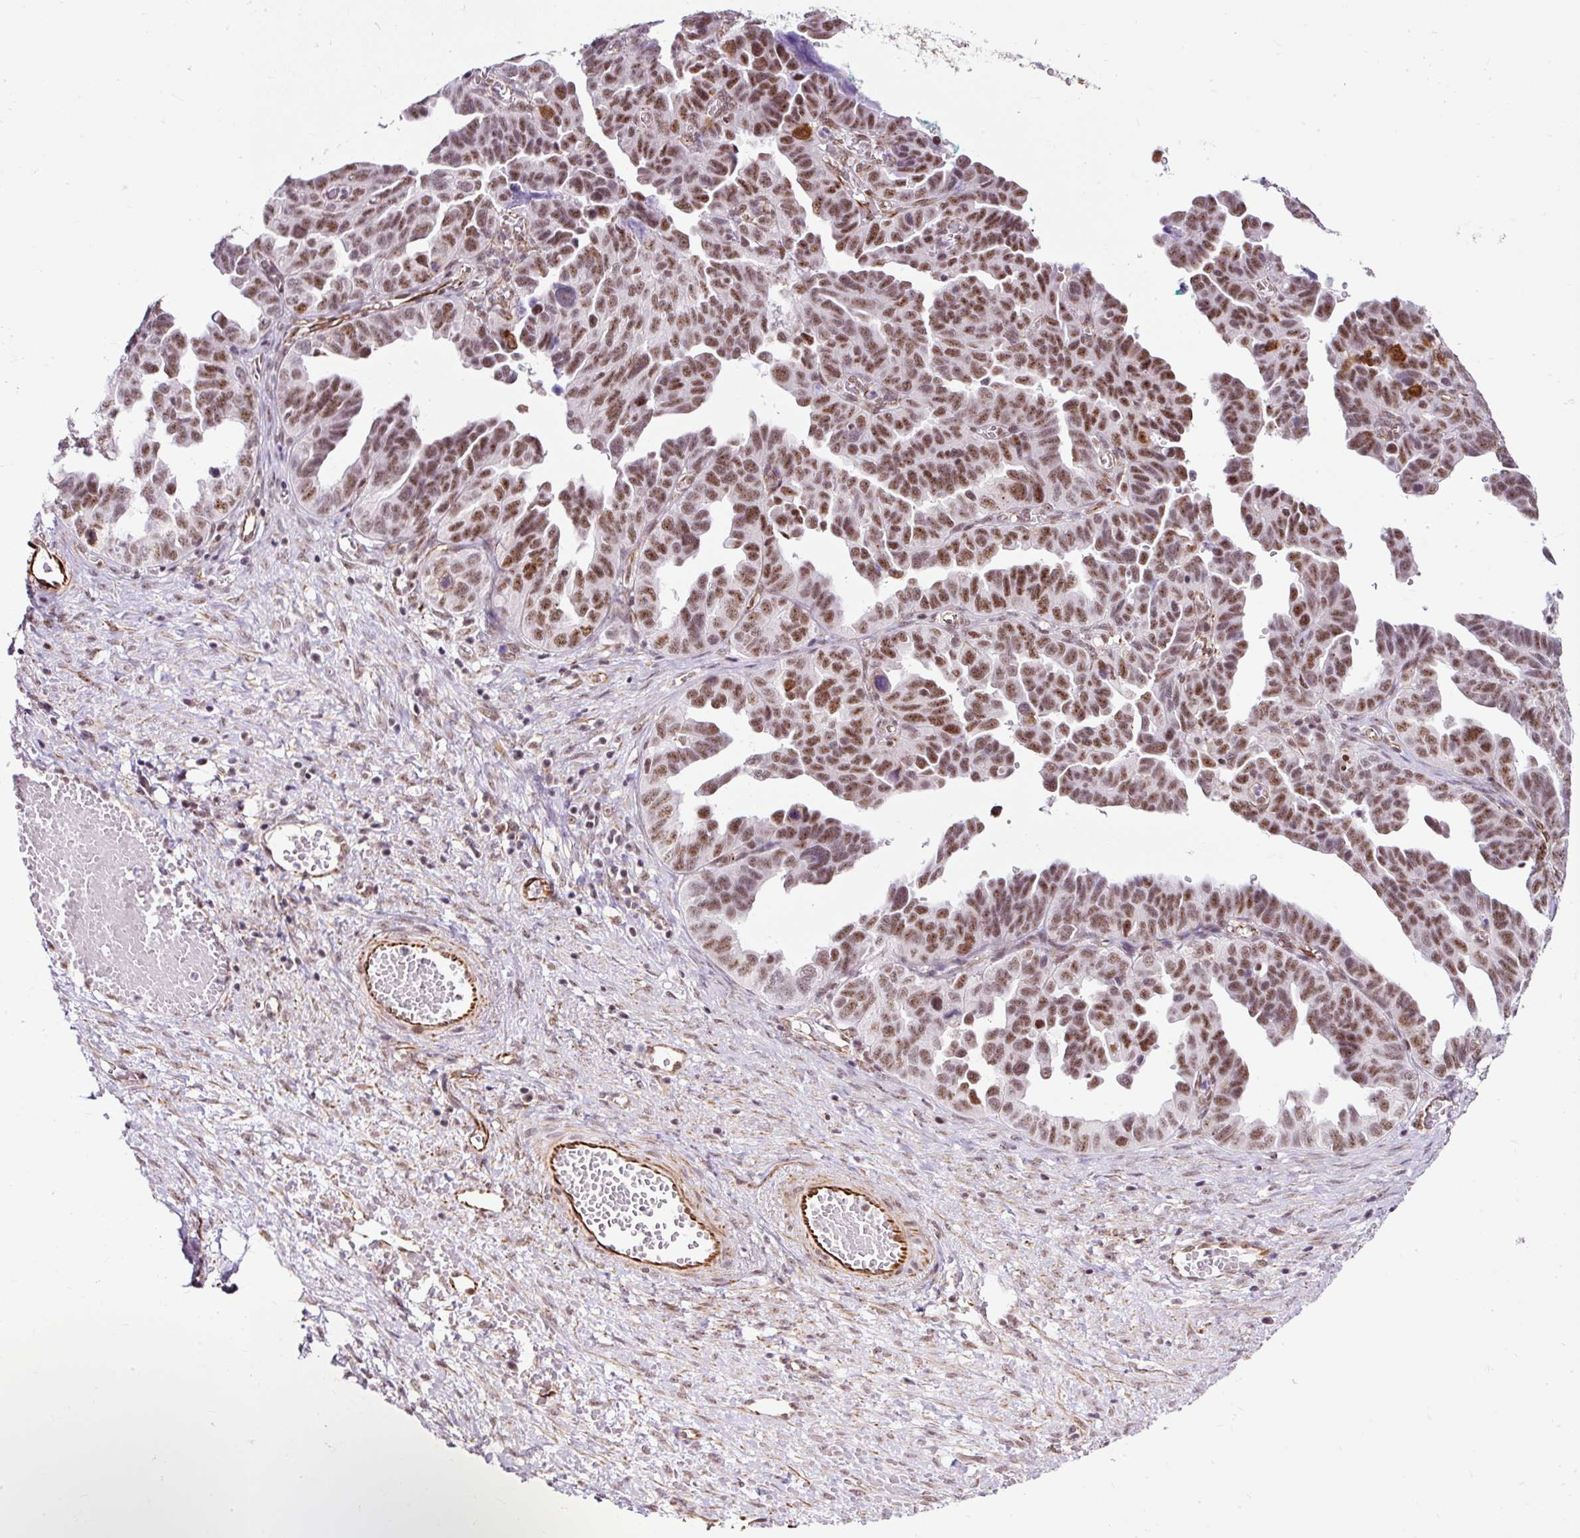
{"staining": {"intensity": "strong", "quantity": ">75%", "location": "nuclear"}, "tissue": "ovarian cancer", "cell_type": "Tumor cells", "image_type": "cancer", "snomed": [{"axis": "morphology", "description": "Cystadenocarcinoma, serous, NOS"}, {"axis": "topography", "description": "Ovary"}], "caption": "A high-resolution micrograph shows immunohistochemistry (IHC) staining of ovarian cancer, which demonstrates strong nuclear positivity in approximately >75% of tumor cells.", "gene": "LUC7L2", "patient": {"sex": "female", "age": 64}}